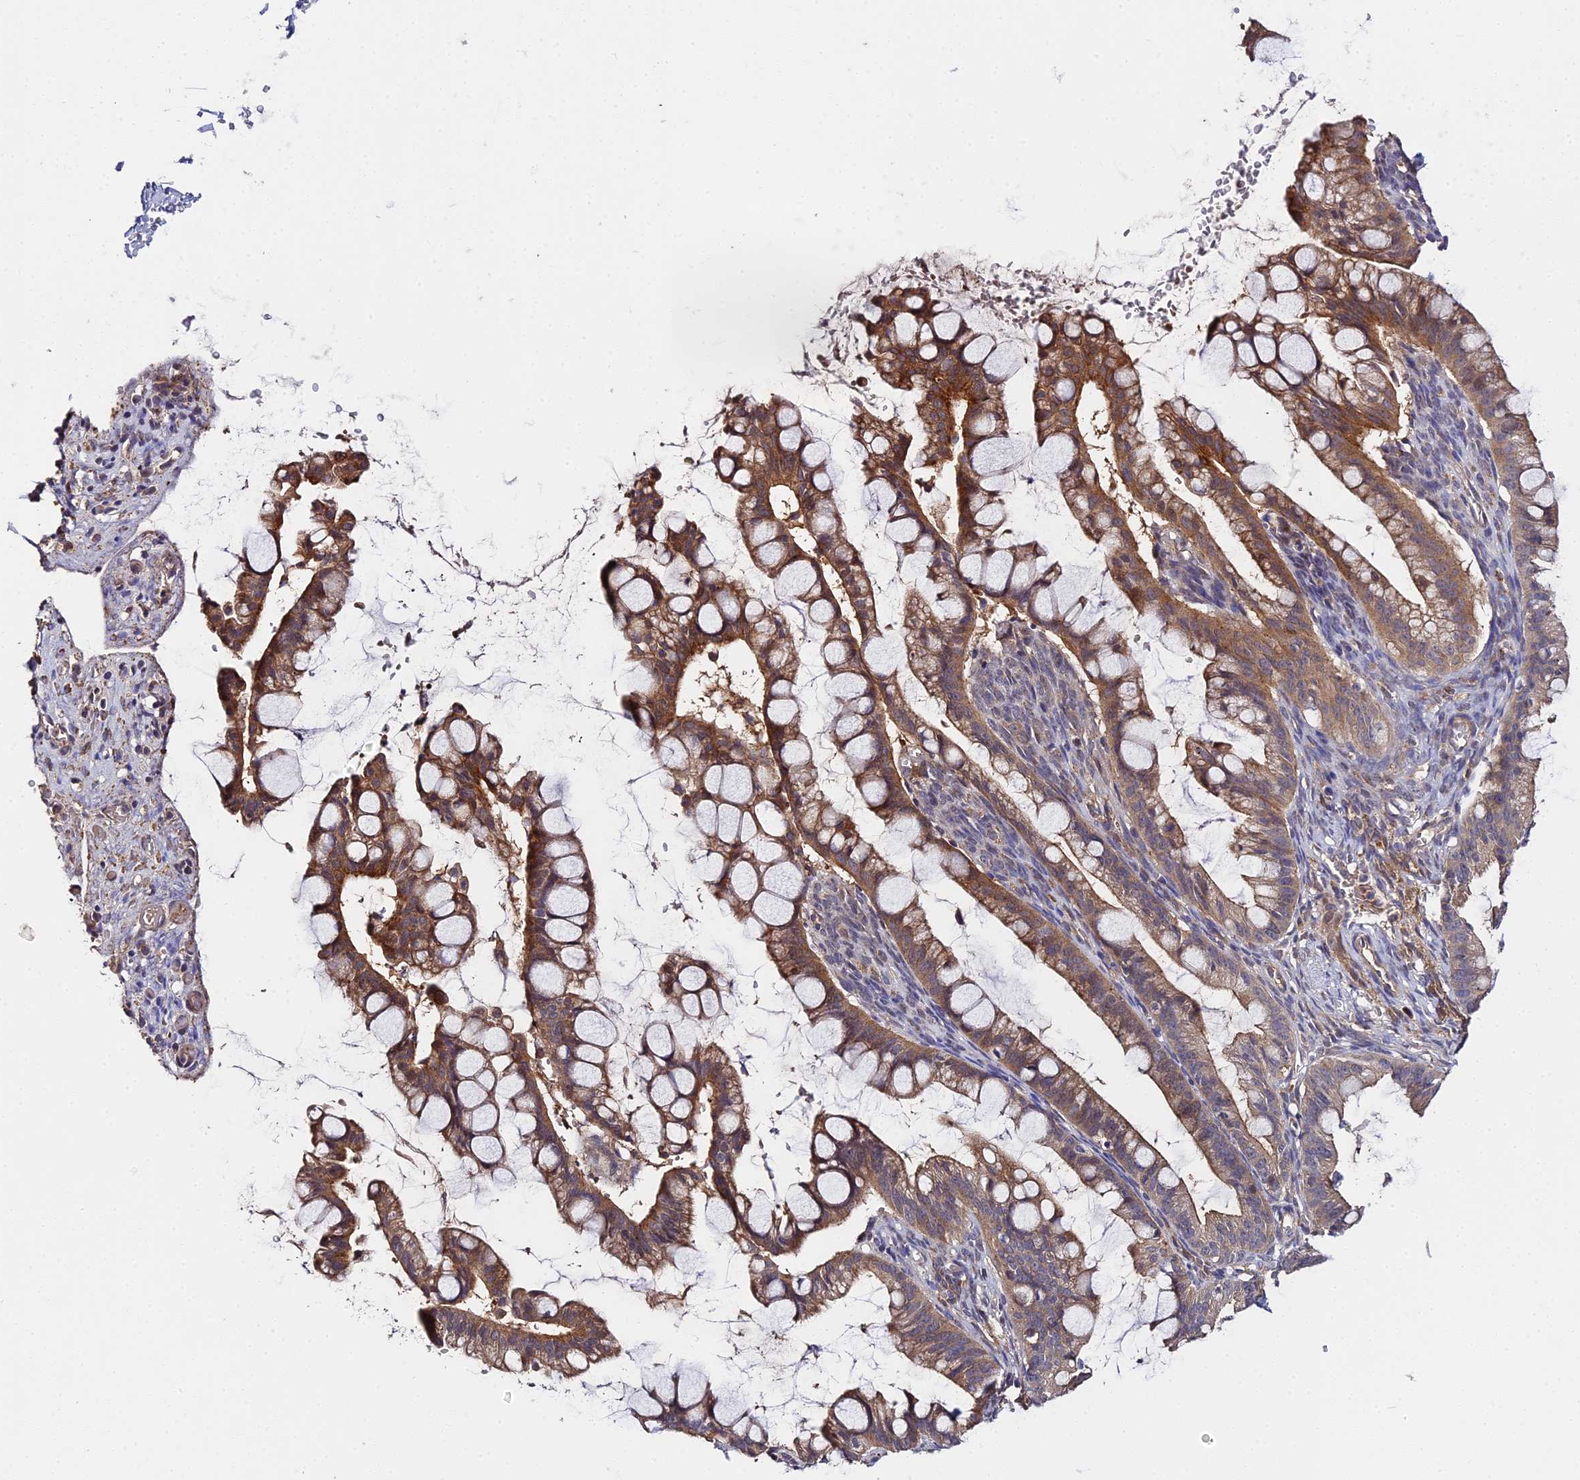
{"staining": {"intensity": "moderate", "quantity": ">75%", "location": "cytoplasmic/membranous"}, "tissue": "ovarian cancer", "cell_type": "Tumor cells", "image_type": "cancer", "snomed": [{"axis": "morphology", "description": "Cystadenocarcinoma, mucinous, NOS"}, {"axis": "topography", "description": "Ovary"}], "caption": "Tumor cells reveal moderate cytoplasmic/membranous expression in approximately >75% of cells in ovarian mucinous cystadenocarcinoma.", "gene": "ZBED8", "patient": {"sex": "female", "age": 73}}